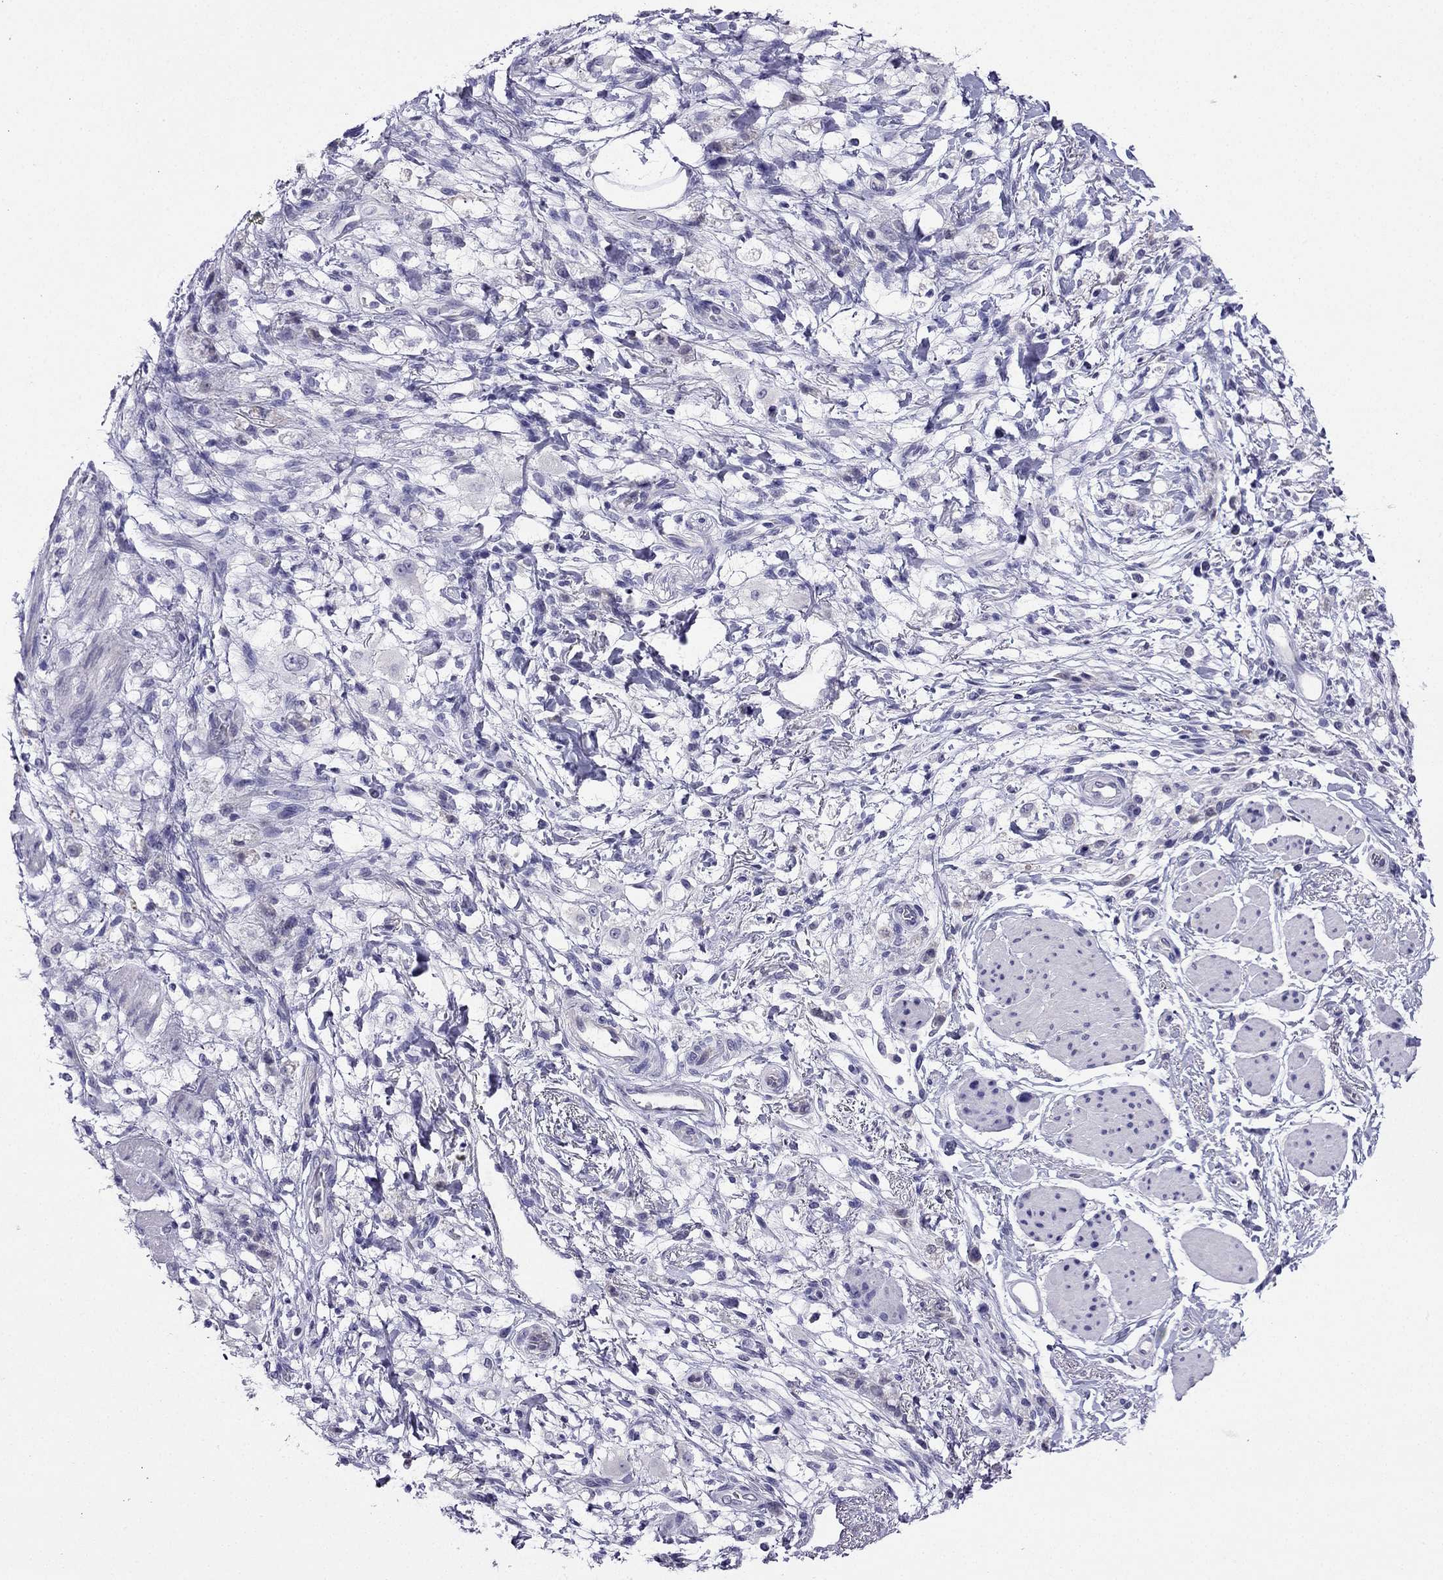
{"staining": {"intensity": "negative", "quantity": "none", "location": "none"}, "tissue": "stomach cancer", "cell_type": "Tumor cells", "image_type": "cancer", "snomed": [{"axis": "morphology", "description": "Adenocarcinoma, NOS"}, {"axis": "topography", "description": "Stomach"}], "caption": "Immunohistochemical staining of stomach cancer shows no significant positivity in tumor cells.", "gene": "KCNJ10", "patient": {"sex": "female", "age": 60}}